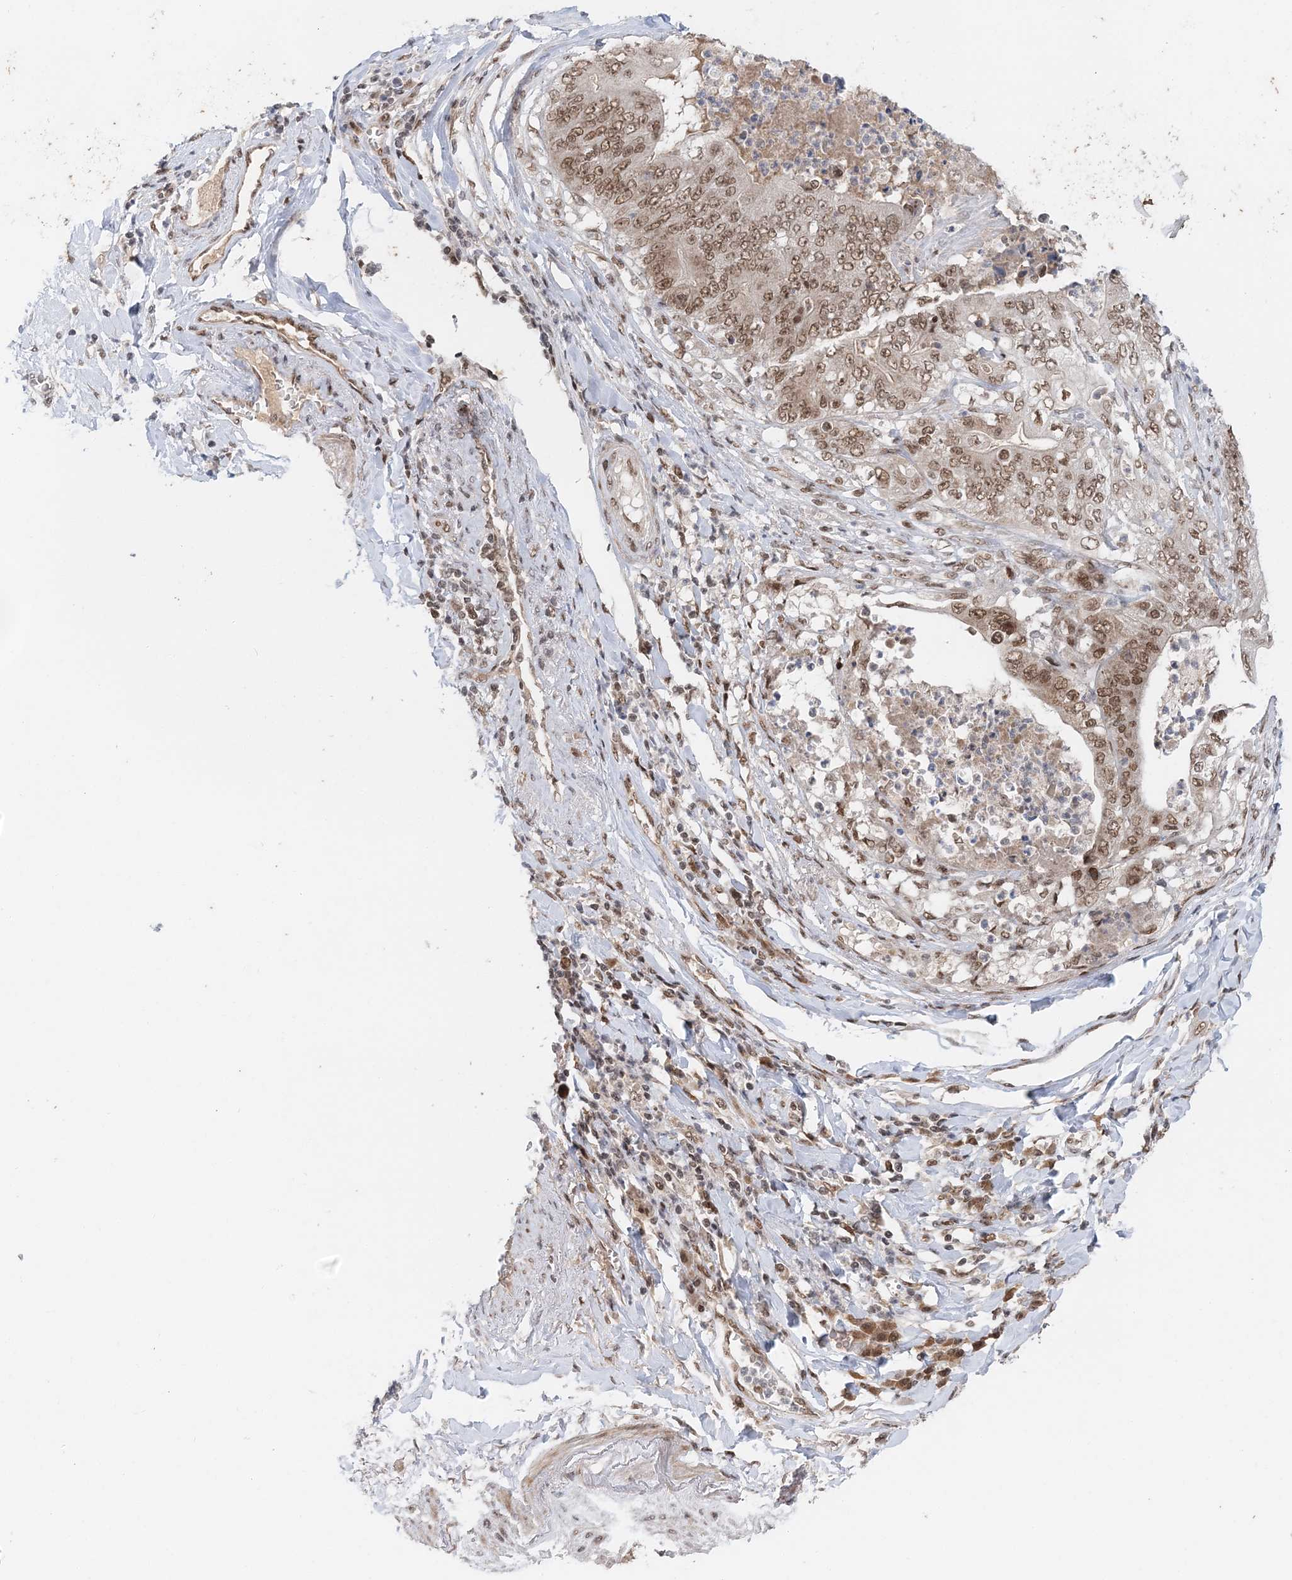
{"staining": {"intensity": "moderate", "quantity": ">75%", "location": "nuclear"}, "tissue": "stomach cancer", "cell_type": "Tumor cells", "image_type": "cancer", "snomed": [{"axis": "morphology", "description": "Adenocarcinoma, NOS"}, {"axis": "topography", "description": "Stomach"}], "caption": "DAB (3,3'-diaminobenzidine) immunohistochemical staining of human adenocarcinoma (stomach) shows moderate nuclear protein staining in approximately >75% of tumor cells. (Stains: DAB (3,3'-diaminobenzidine) in brown, nuclei in blue, Microscopy: brightfield microscopy at high magnification).", "gene": "NOA1", "patient": {"sex": "female", "age": 73}}